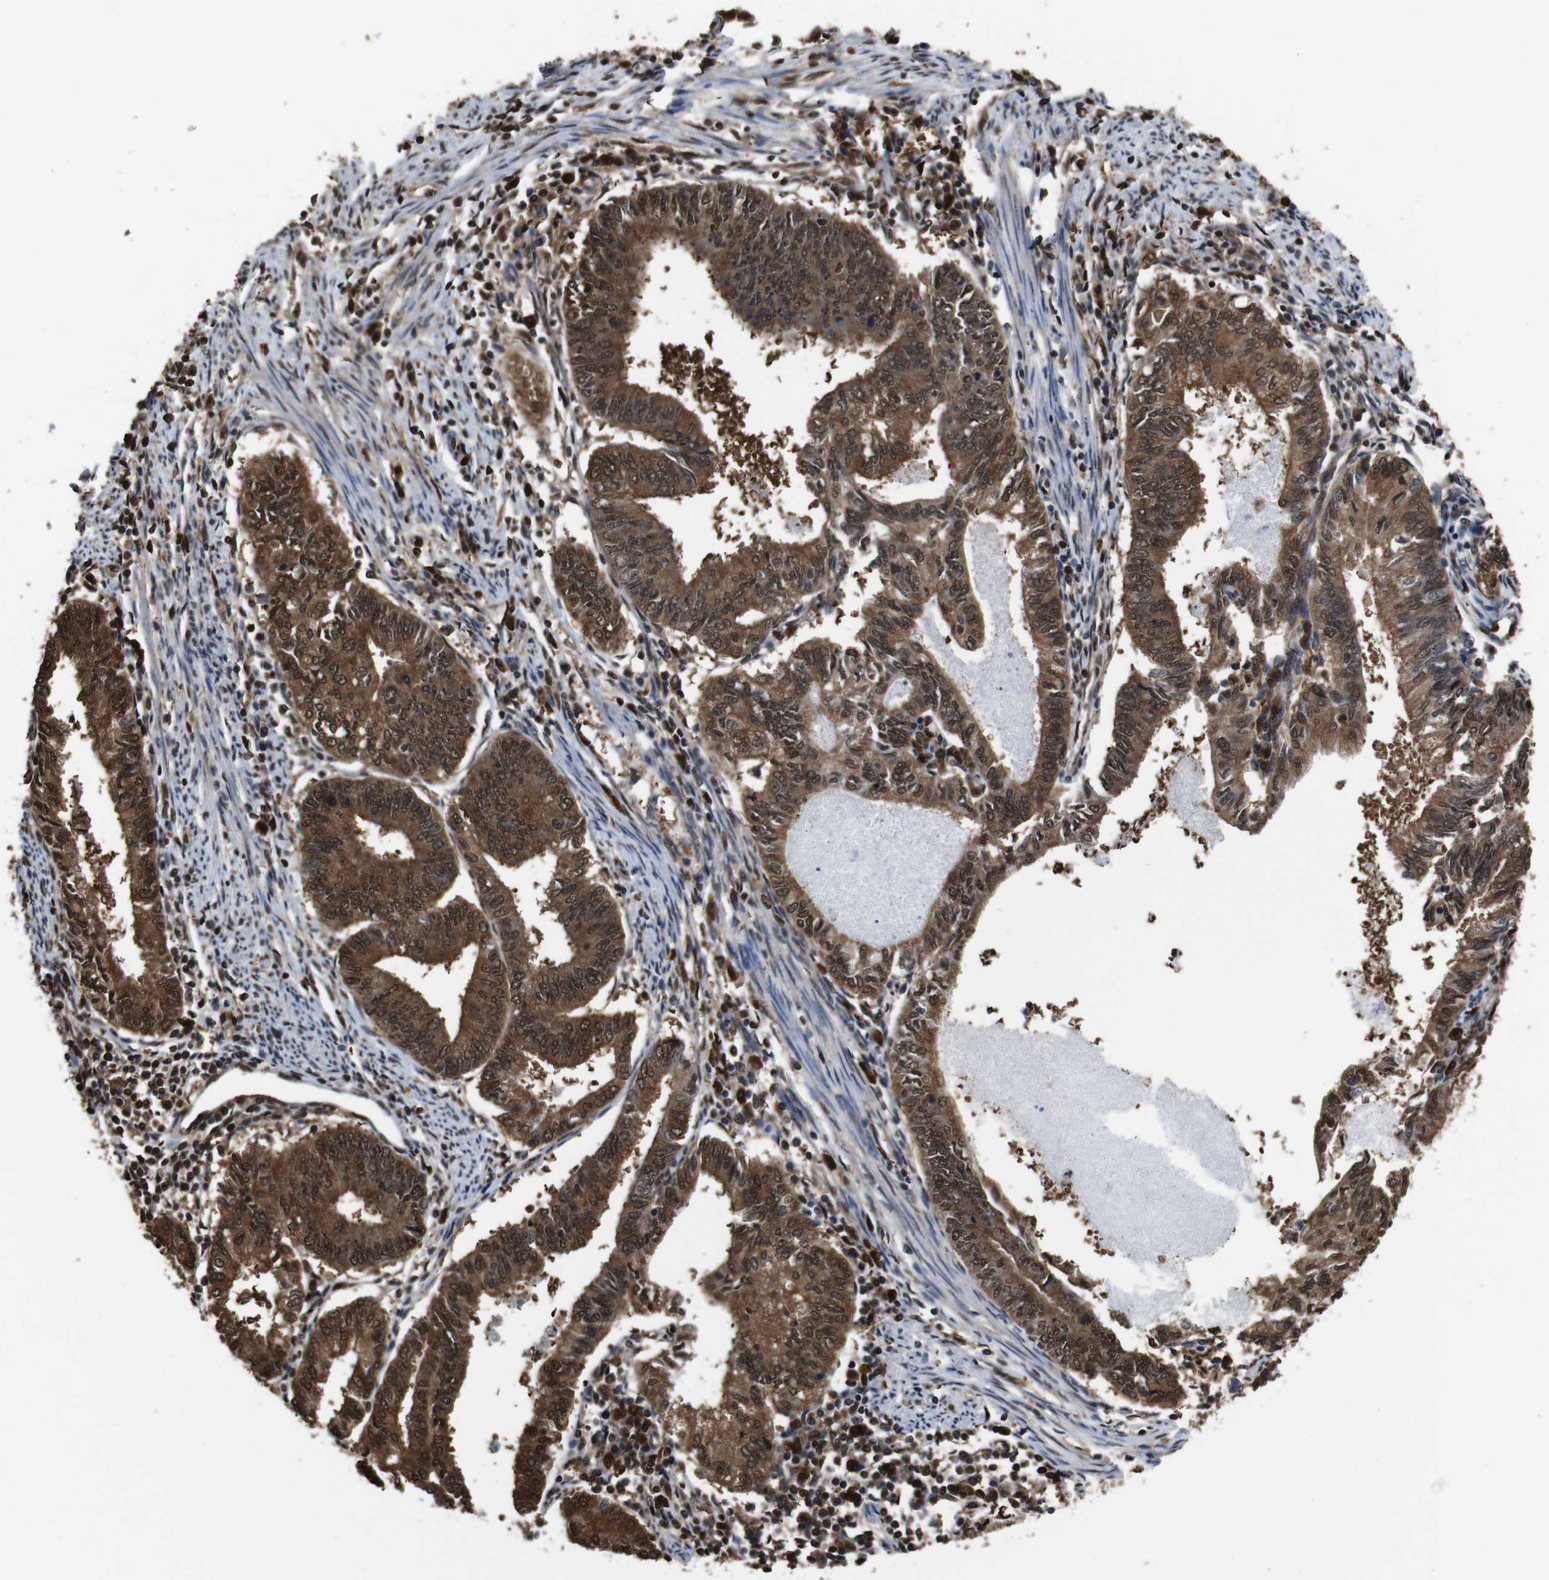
{"staining": {"intensity": "moderate", "quantity": ">75%", "location": "cytoplasmic/membranous,nuclear"}, "tissue": "endometrial cancer", "cell_type": "Tumor cells", "image_type": "cancer", "snomed": [{"axis": "morphology", "description": "Adenocarcinoma, NOS"}, {"axis": "topography", "description": "Endometrium"}], "caption": "The histopathology image exhibits staining of endometrial adenocarcinoma, revealing moderate cytoplasmic/membranous and nuclear protein staining (brown color) within tumor cells. (DAB = brown stain, brightfield microscopy at high magnification).", "gene": "VCP", "patient": {"sex": "female", "age": 86}}